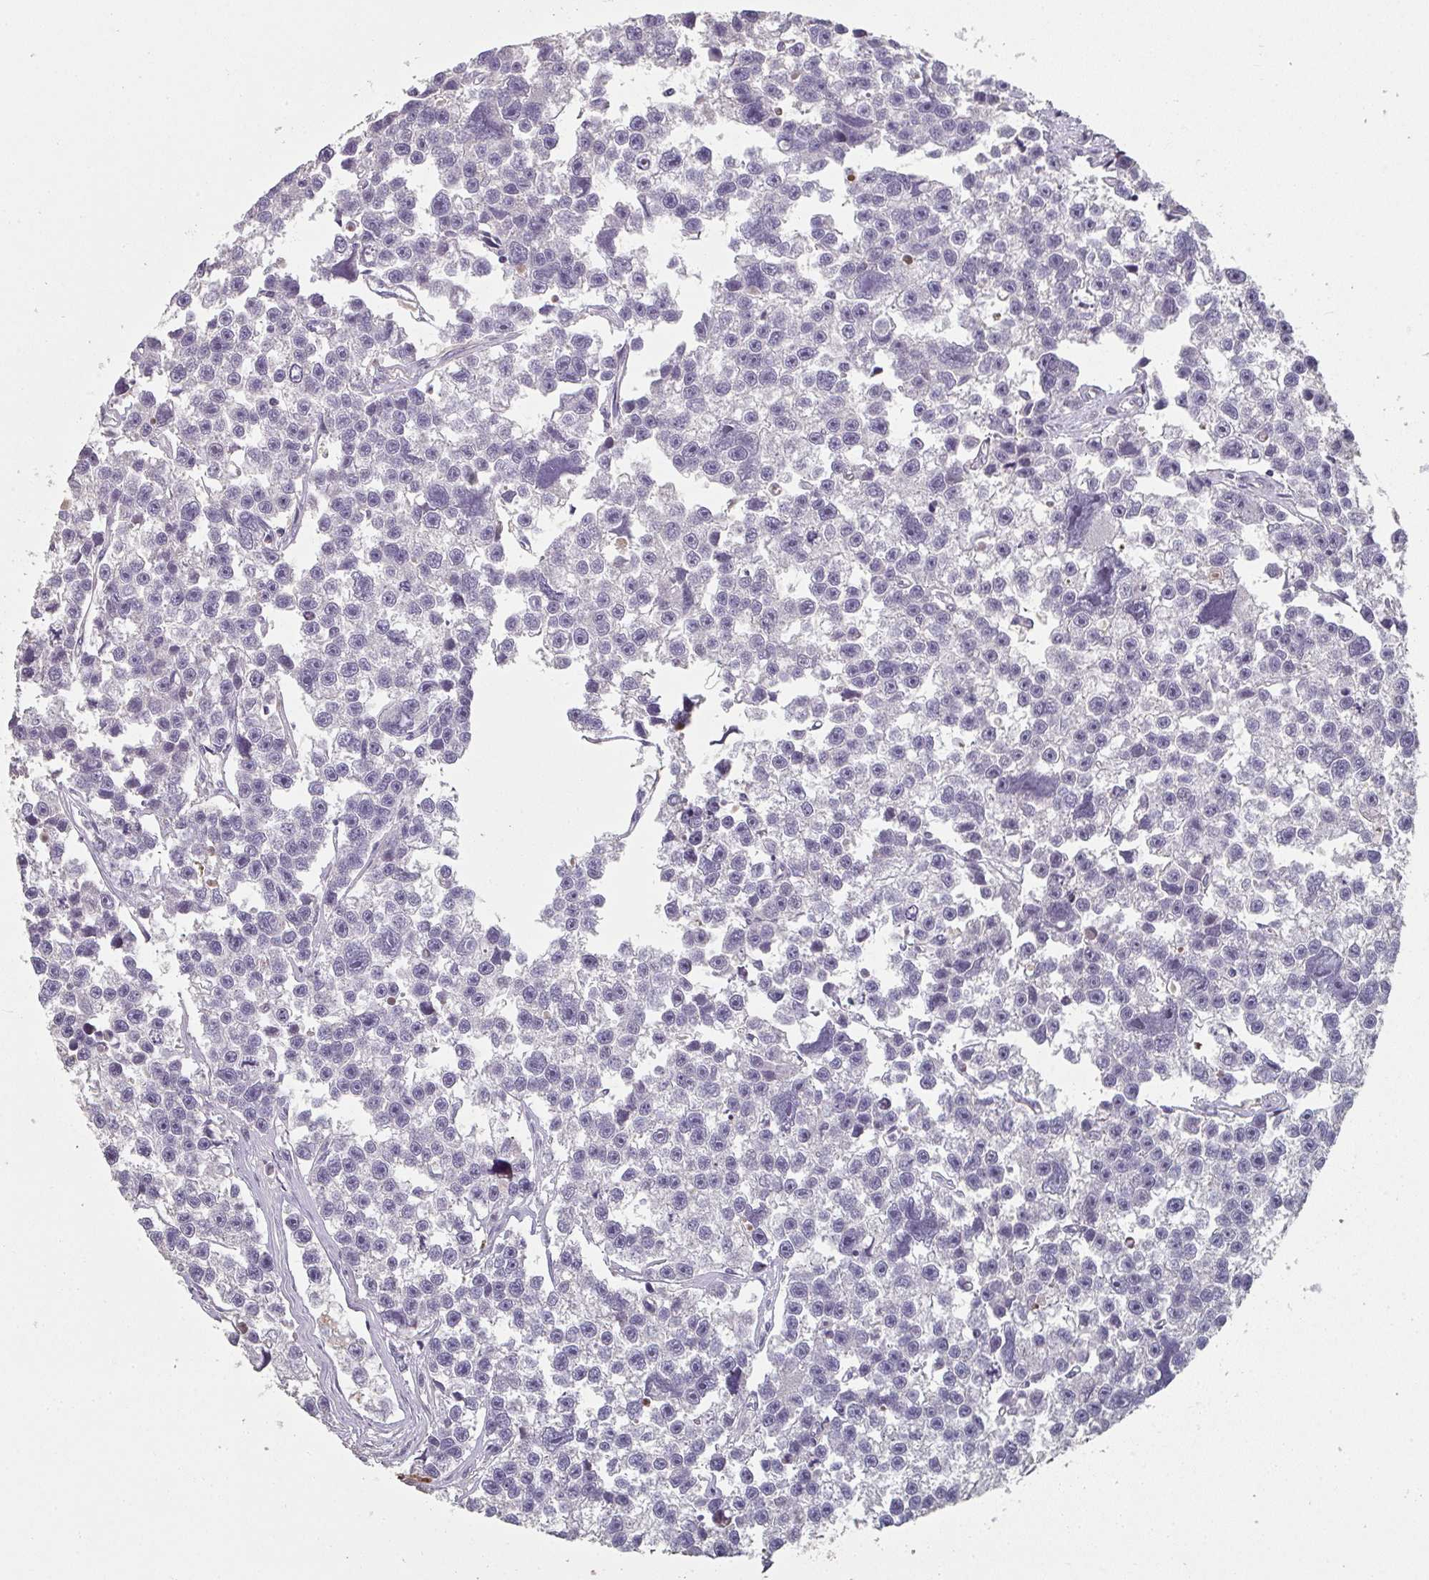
{"staining": {"intensity": "negative", "quantity": "none", "location": "none"}, "tissue": "testis cancer", "cell_type": "Tumor cells", "image_type": "cancer", "snomed": [{"axis": "morphology", "description": "Seminoma, NOS"}, {"axis": "topography", "description": "Testis"}], "caption": "Tumor cells show no significant staining in testis seminoma. Brightfield microscopy of immunohistochemistry (IHC) stained with DAB (brown) and hematoxylin (blue), captured at high magnification.", "gene": "A1CF", "patient": {"sex": "male", "age": 26}}